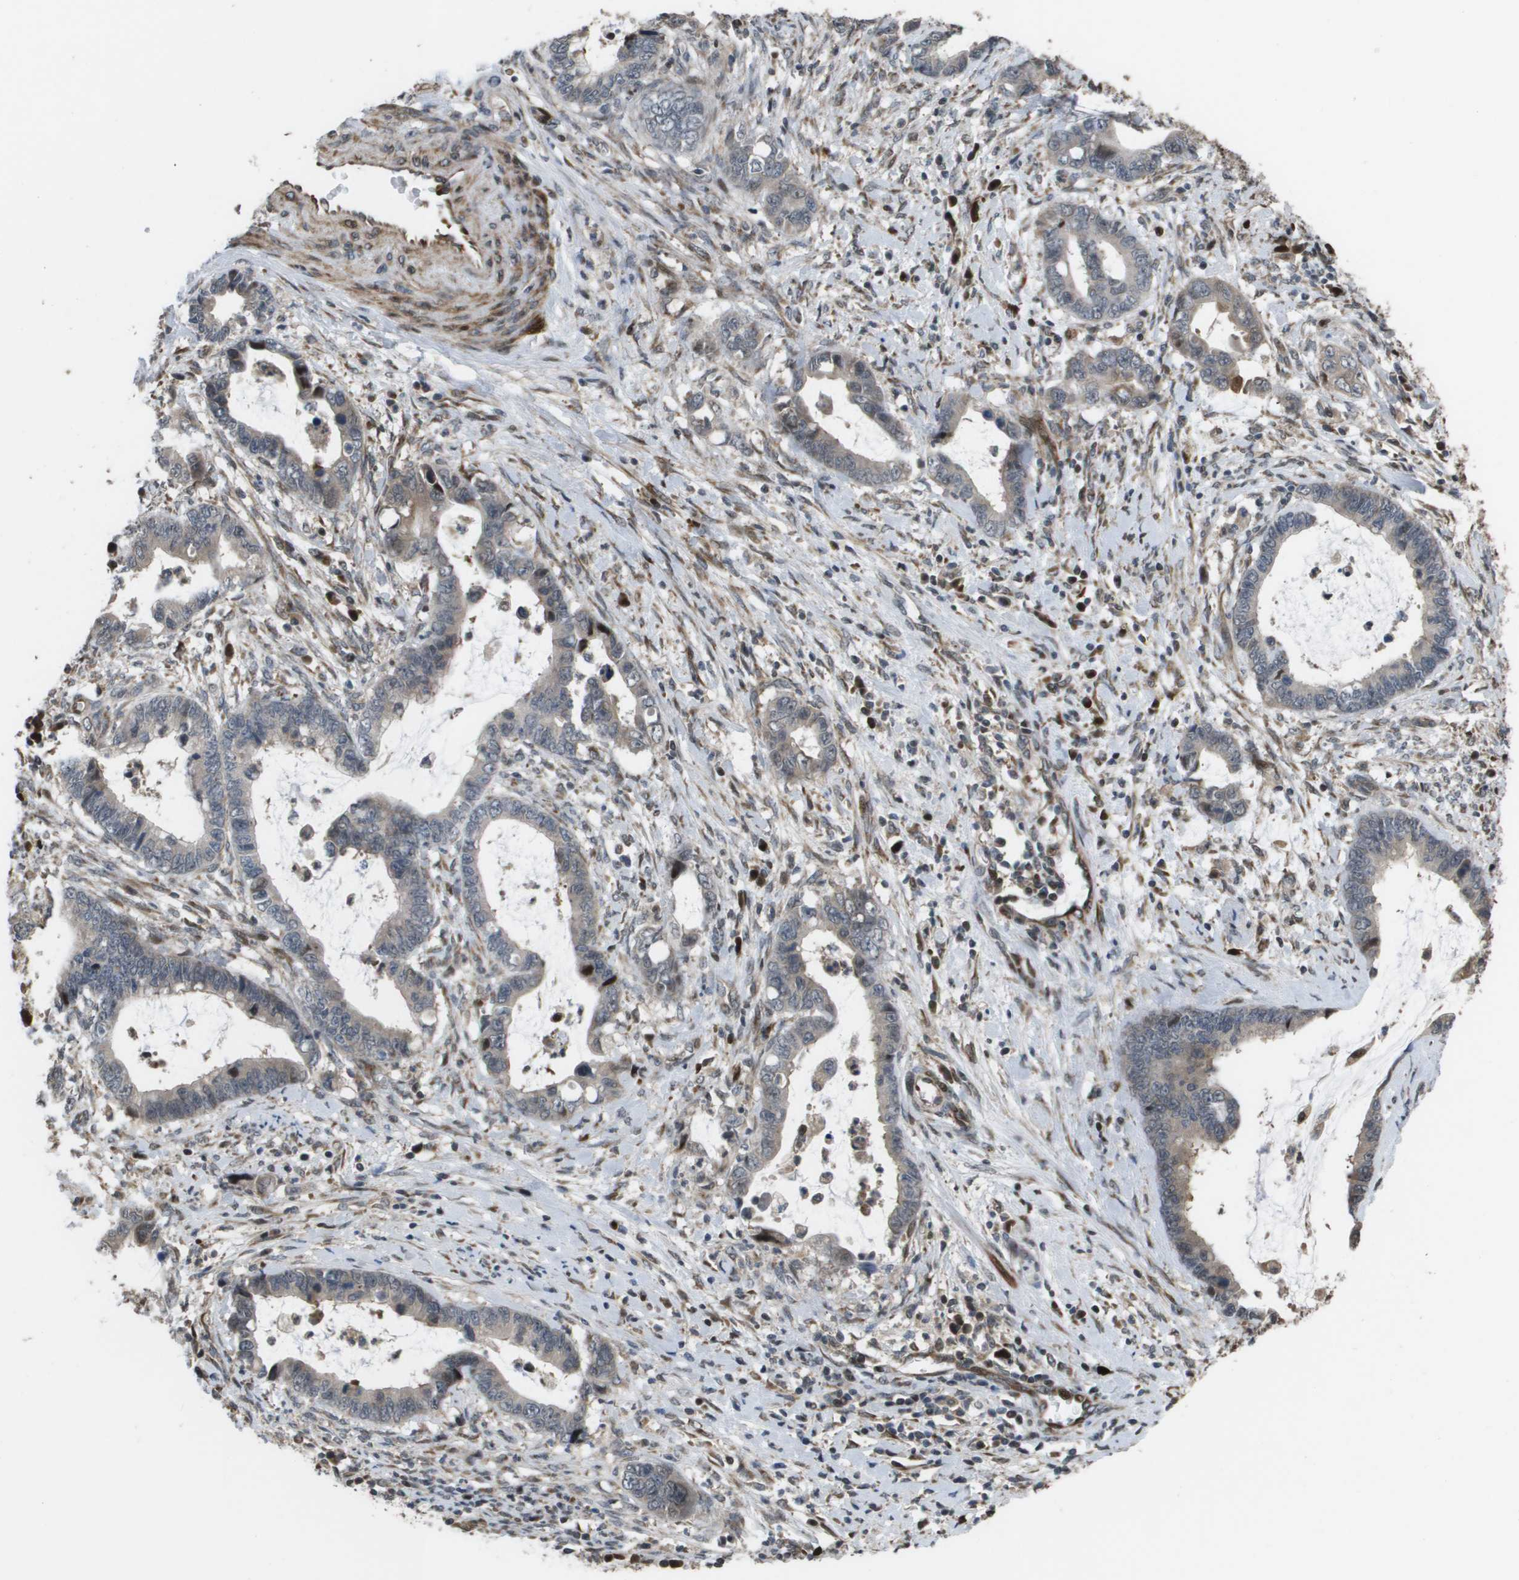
{"staining": {"intensity": "strong", "quantity": "<25%", "location": "nuclear"}, "tissue": "cervical cancer", "cell_type": "Tumor cells", "image_type": "cancer", "snomed": [{"axis": "morphology", "description": "Adenocarcinoma, NOS"}, {"axis": "topography", "description": "Cervix"}], "caption": "Adenocarcinoma (cervical) stained with a brown dye exhibits strong nuclear positive positivity in approximately <25% of tumor cells.", "gene": "AXIN2", "patient": {"sex": "female", "age": 44}}